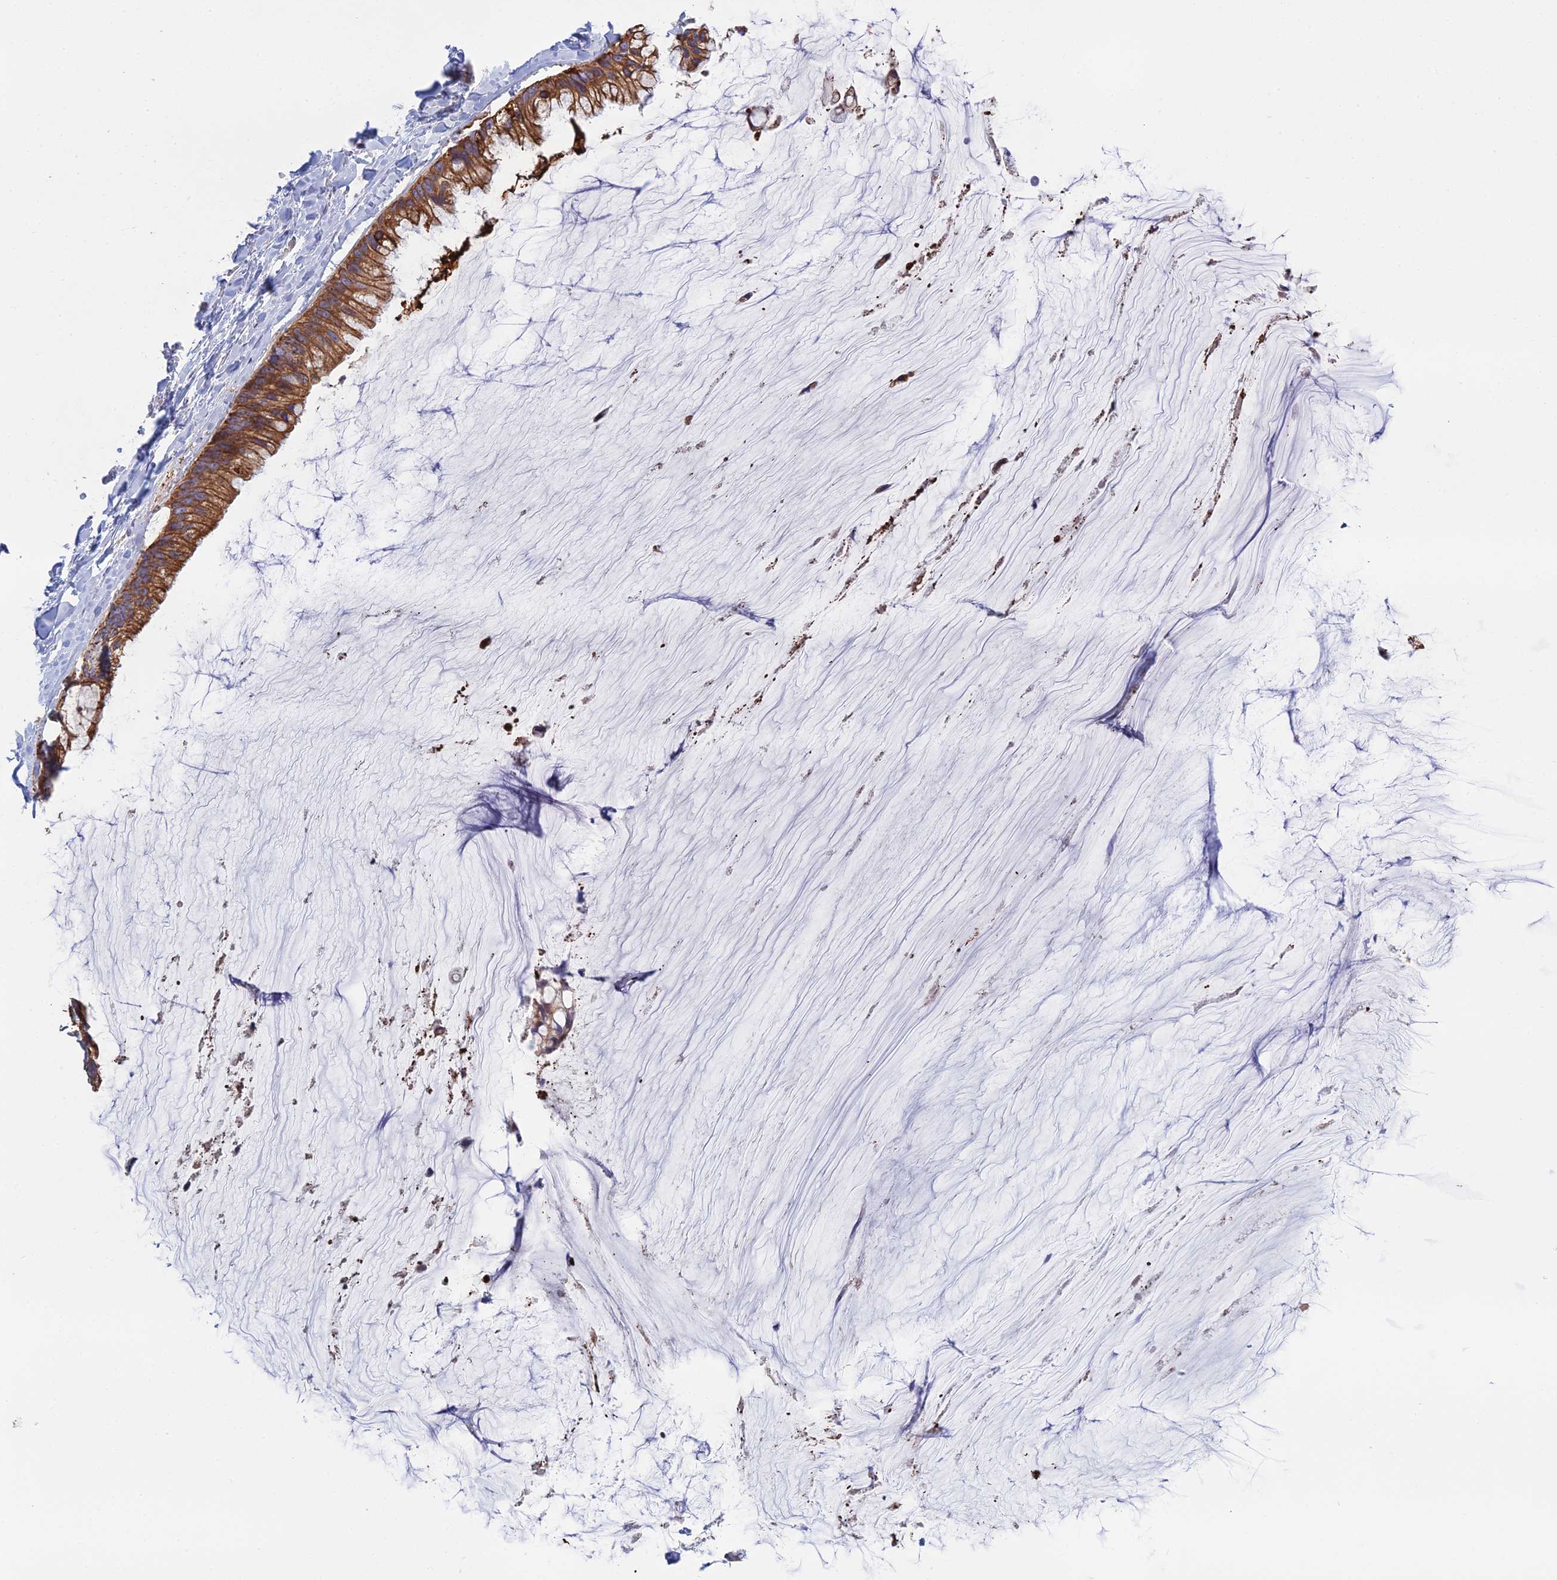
{"staining": {"intensity": "strong", "quantity": ">75%", "location": "cytoplasmic/membranous"}, "tissue": "ovarian cancer", "cell_type": "Tumor cells", "image_type": "cancer", "snomed": [{"axis": "morphology", "description": "Cystadenocarcinoma, mucinous, NOS"}, {"axis": "topography", "description": "Ovary"}], "caption": "Tumor cells display high levels of strong cytoplasmic/membranous positivity in approximately >75% of cells in human ovarian cancer (mucinous cystadenocarcinoma). (DAB = brown stain, brightfield microscopy at high magnification).", "gene": "LZTS2", "patient": {"sex": "female", "age": 39}}